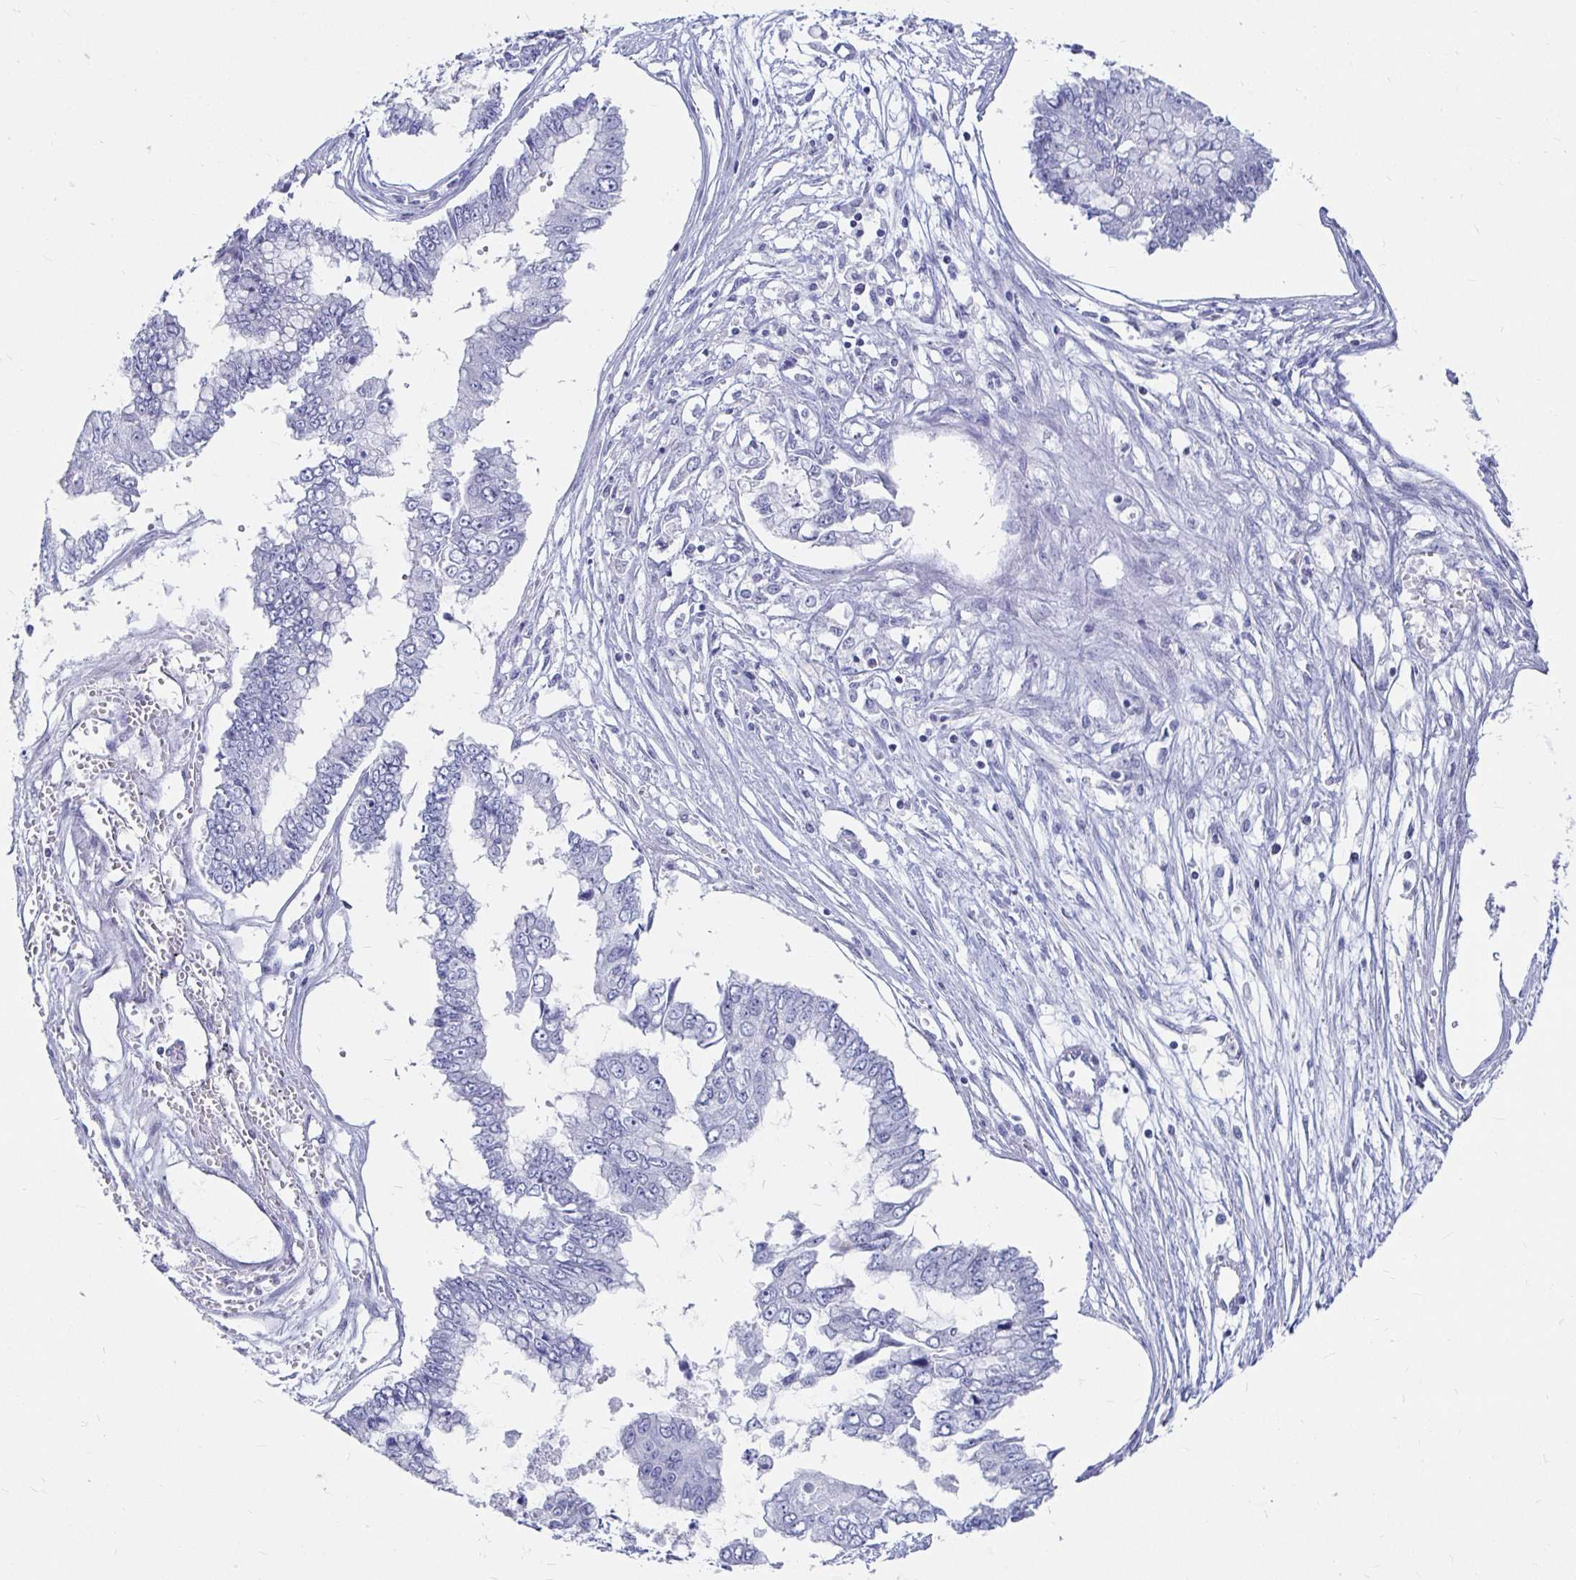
{"staining": {"intensity": "negative", "quantity": "none", "location": "none"}, "tissue": "ovarian cancer", "cell_type": "Tumor cells", "image_type": "cancer", "snomed": [{"axis": "morphology", "description": "Cystadenocarcinoma, mucinous, NOS"}, {"axis": "topography", "description": "Ovary"}], "caption": "The micrograph reveals no significant staining in tumor cells of ovarian cancer.", "gene": "CA9", "patient": {"sex": "female", "age": 72}}